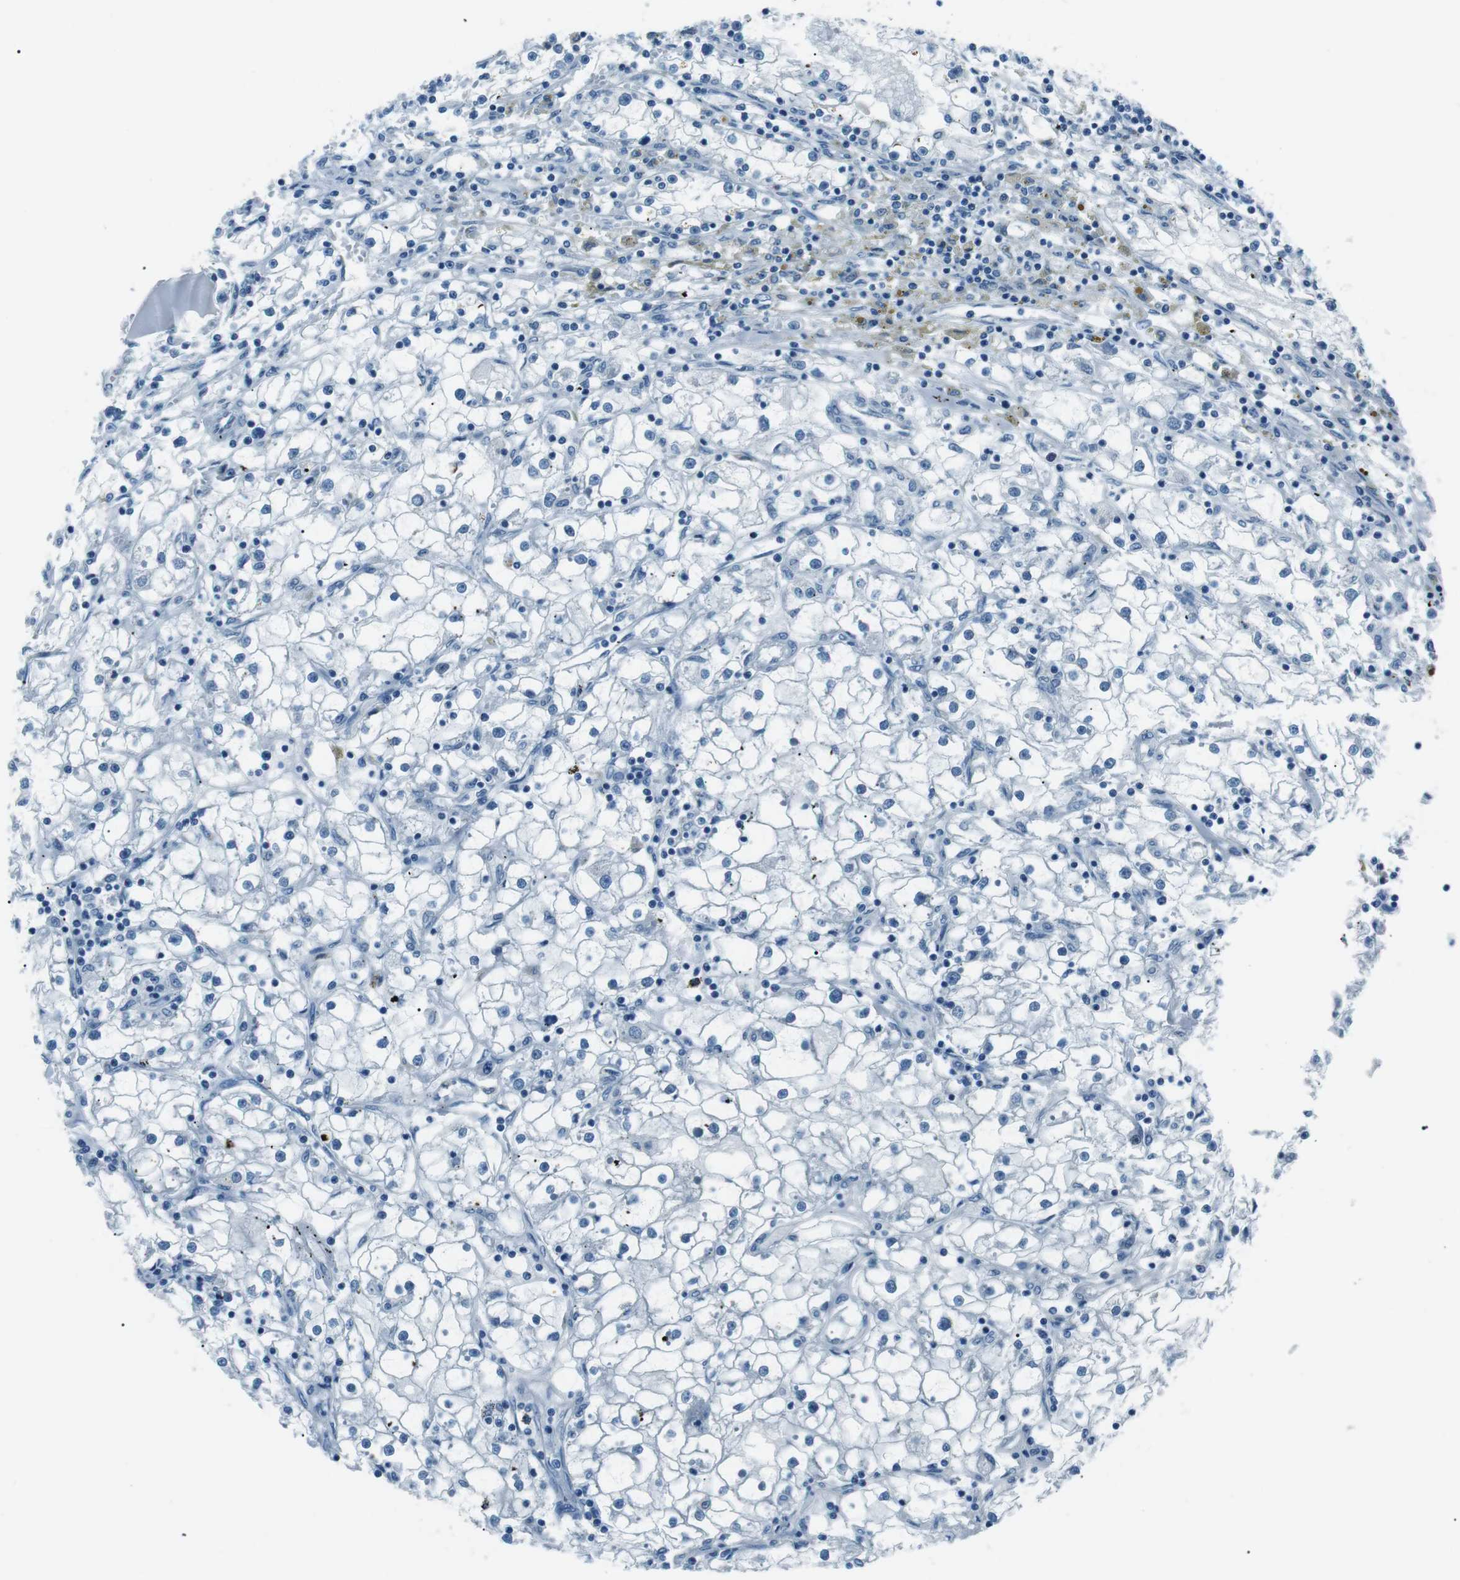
{"staining": {"intensity": "negative", "quantity": "none", "location": "none"}, "tissue": "renal cancer", "cell_type": "Tumor cells", "image_type": "cancer", "snomed": [{"axis": "morphology", "description": "Adenocarcinoma, NOS"}, {"axis": "topography", "description": "Kidney"}], "caption": "There is no significant expression in tumor cells of adenocarcinoma (renal).", "gene": "SERPINB2", "patient": {"sex": "male", "age": 56}}